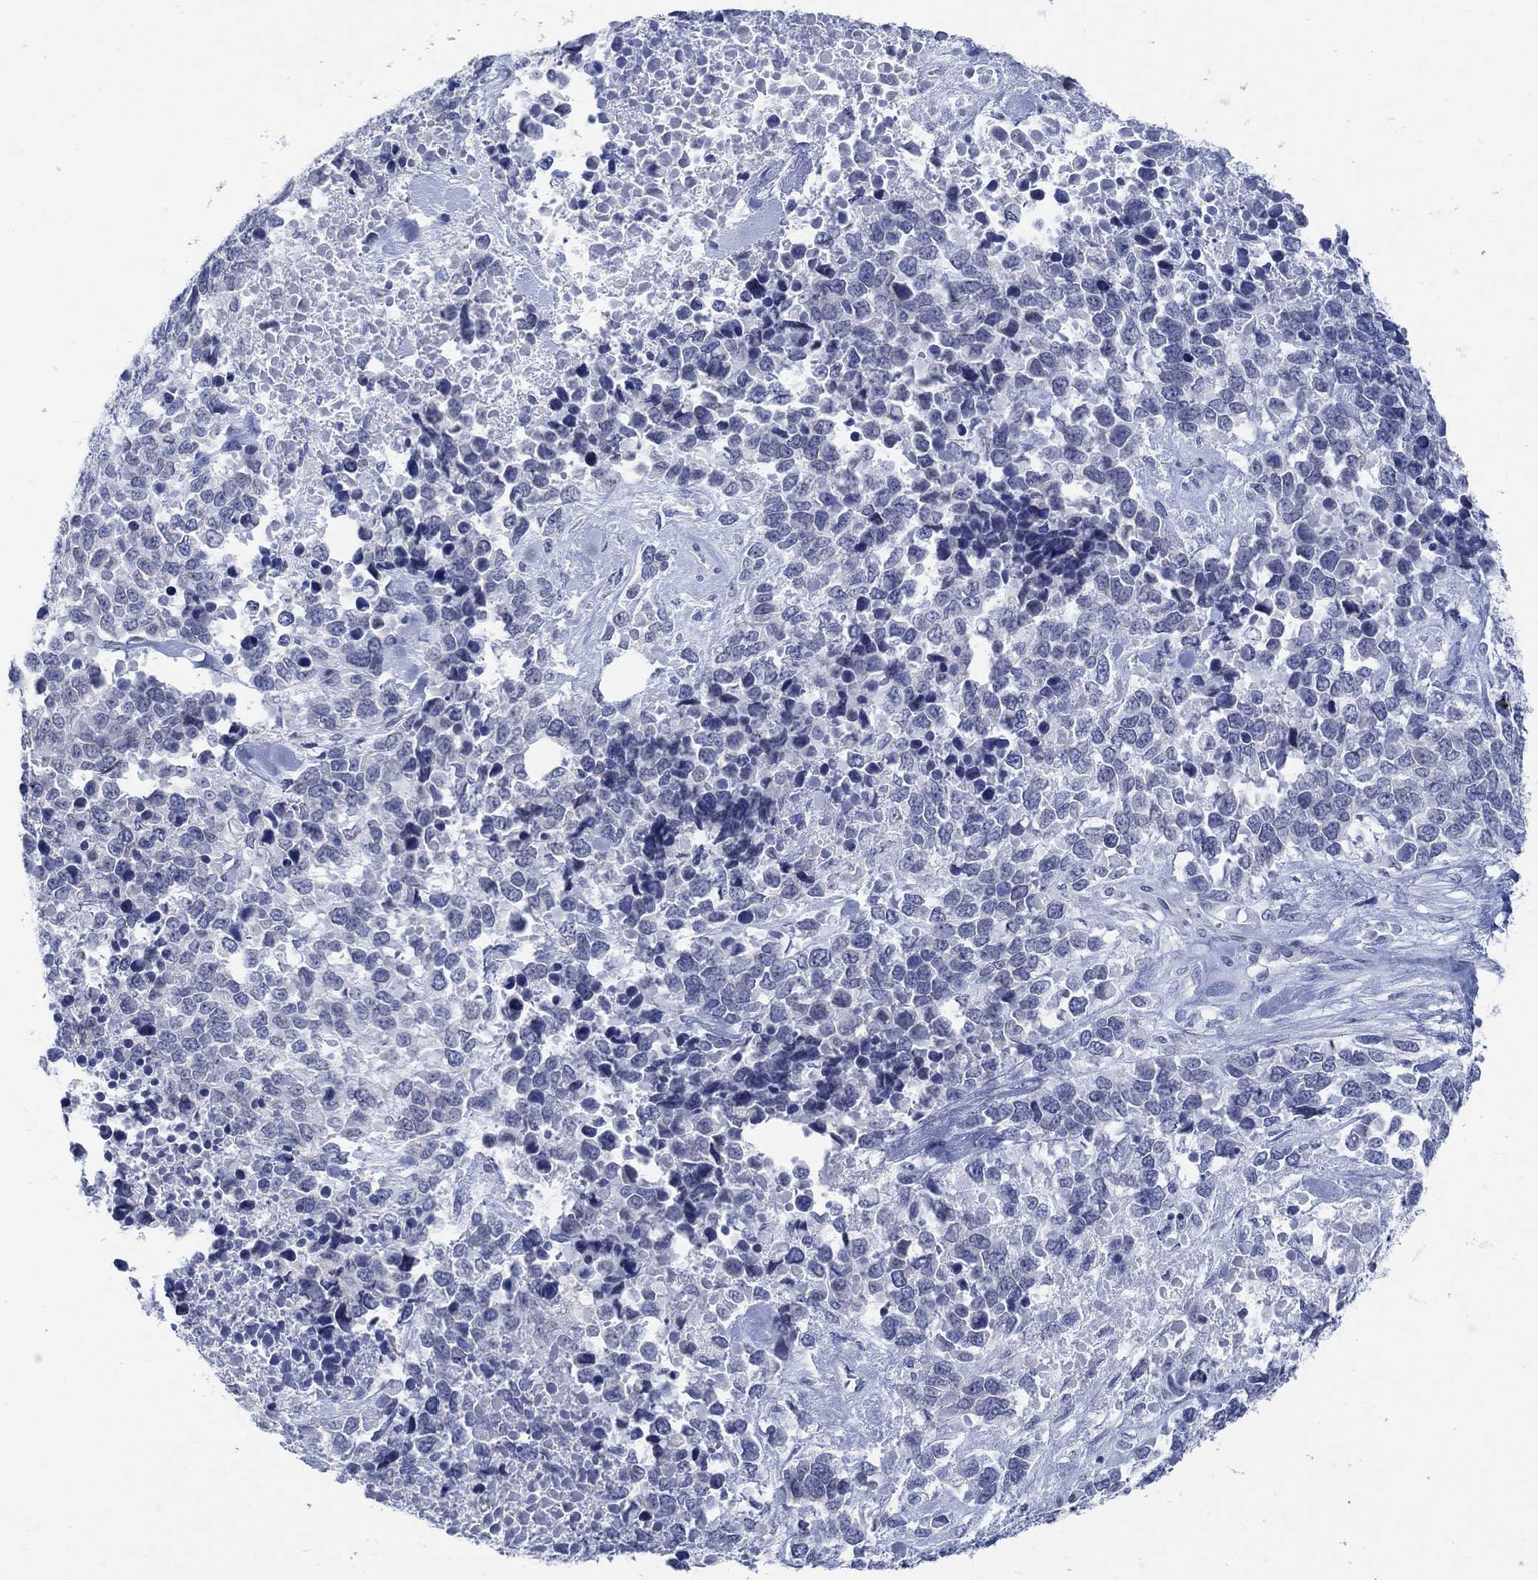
{"staining": {"intensity": "negative", "quantity": "none", "location": "none"}, "tissue": "melanoma", "cell_type": "Tumor cells", "image_type": "cancer", "snomed": [{"axis": "morphology", "description": "Malignant melanoma, Metastatic site"}, {"axis": "topography", "description": "Skin"}], "caption": "The histopathology image displays no significant staining in tumor cells of malignant melanoma (metastatic site).", "gene": "CAMK2N1", "patient": {"sex": "male", "age": 84}}